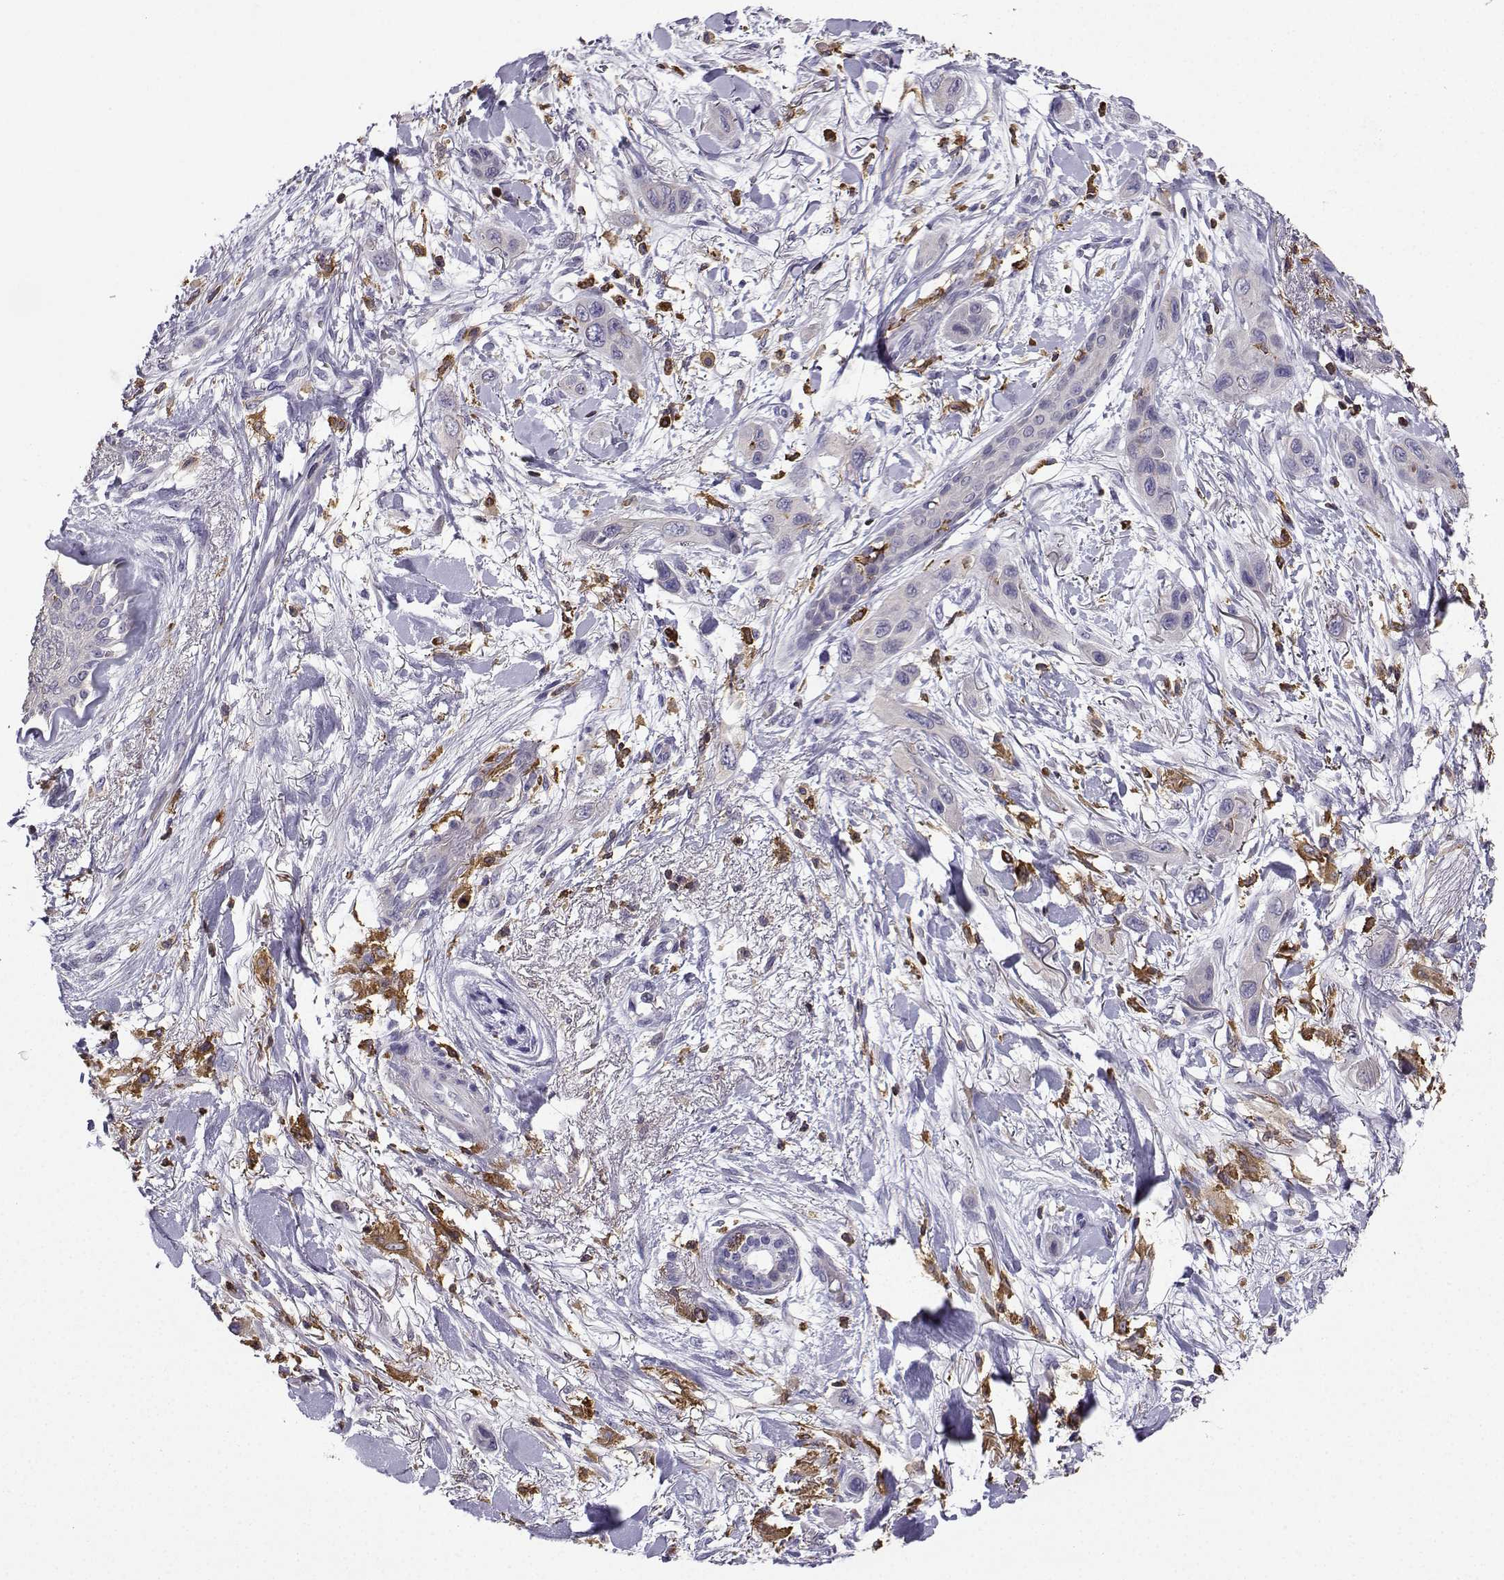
{"staining": {"intensity": "negative", "quantity": "none", "location": "none"}, "tissue": "skin cancer", "cell_type": "Tumor cells", "image_type": "cancer", "snomed": [{"axis": "morphology", "description": "Squamous cell carcinoma, NOS"}, {"axis": "topography", "description": "Skin"}], "caption": "Tumor cells show no significant expression in skin cancer.", "gene": "DOCK10", "patient": {"sex": "male", "age": 79}}